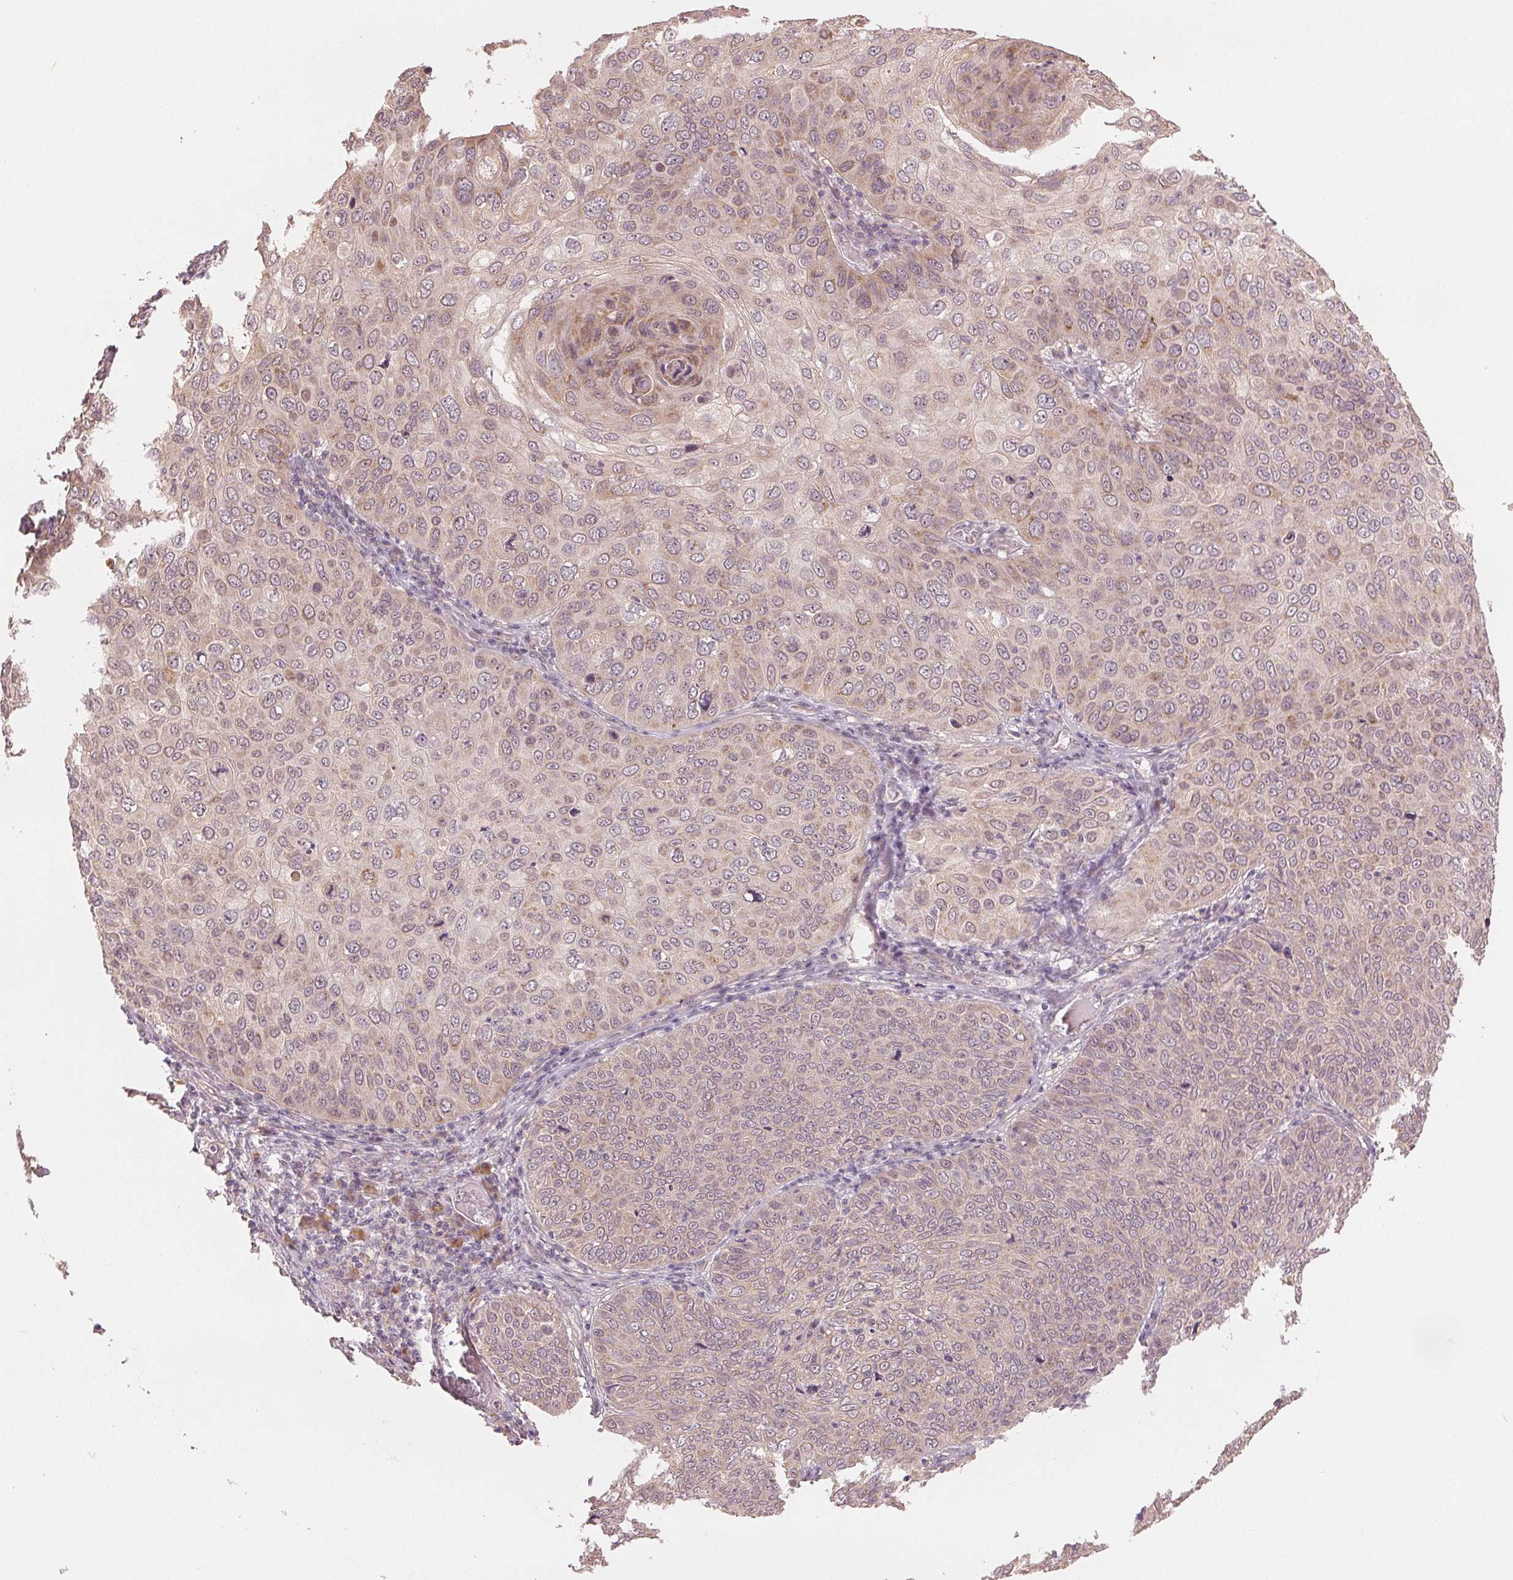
{"staining": {"intensity": "weak", "quantity": "<25%", "location": "cytoplasmic/membranous"}, "tissue": "skin cancer", "cell_type": "Tumor cells", "image_type": "cancer", "snomed": [{"axis": "morphology", "description": "Squamous cell carcinoma, NOS"}, {"axis": "topography", "description": "Skin"}], "caption": "Tumor cells show no significant protein expression in skin squamous cell carcinoma.", "gene": "SLC20A1", "patient": {"sex": "male", "age": 87}}